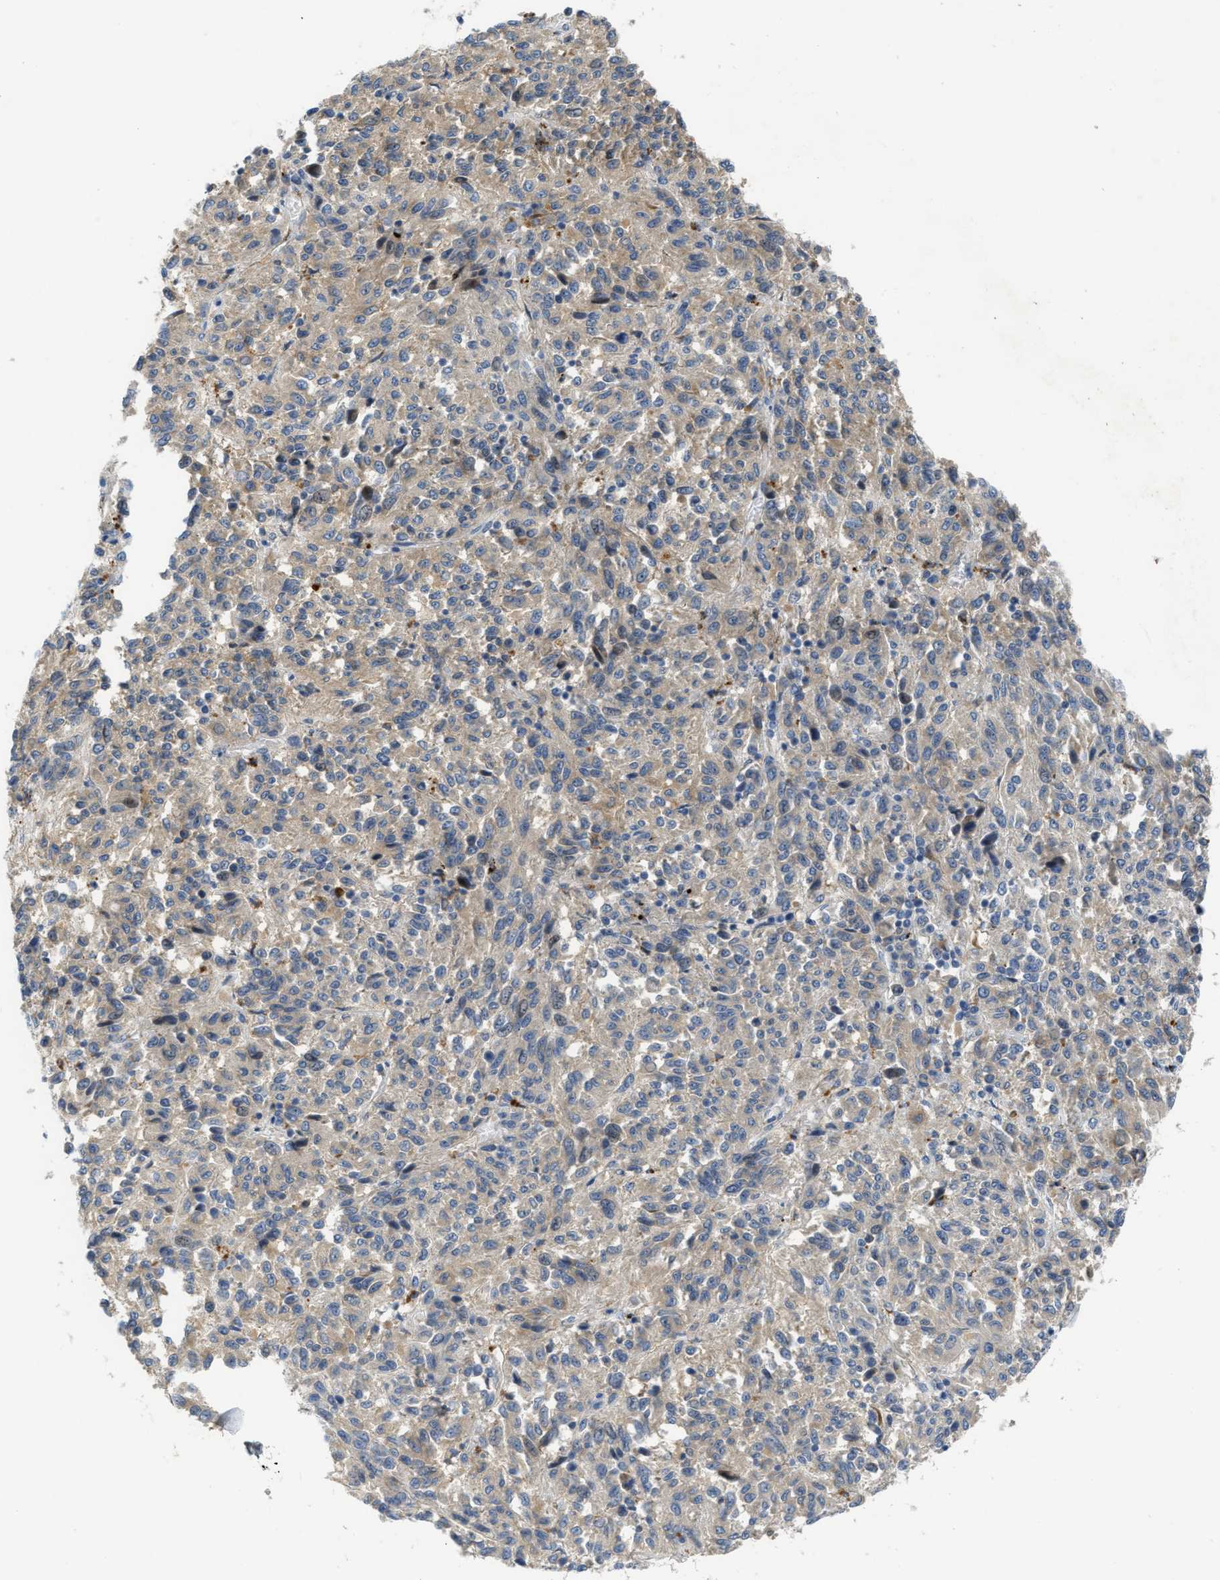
{"staining": {"intensity": "moderate", "quantity": "25%-75%", "location": "cytoplasmic/membranous"}, "tissue": "melanoma", "cell_type": "Tumor cells", "image_type": "cancer", "snomed": [{"axis": "morphology", "description": "Malignant melanoma, Metastatic site"}, {"axis": "topography", "description": "Lung"}], "caption": "A high-resolution photomicrograph shows immunohistochemistry staining of melanoma, which reveals moderate cytoplasmic/membranous positivity in about 25%-75% of tumor cells. The protein is stained brown, and the nuclei are stained in blue (DAB (3,3'-diaminobenzidine) IHC with brightfield microscopy, high magnification).", "gene": "KLHDC10", "patient": {"sex": "male", "age": 64}}